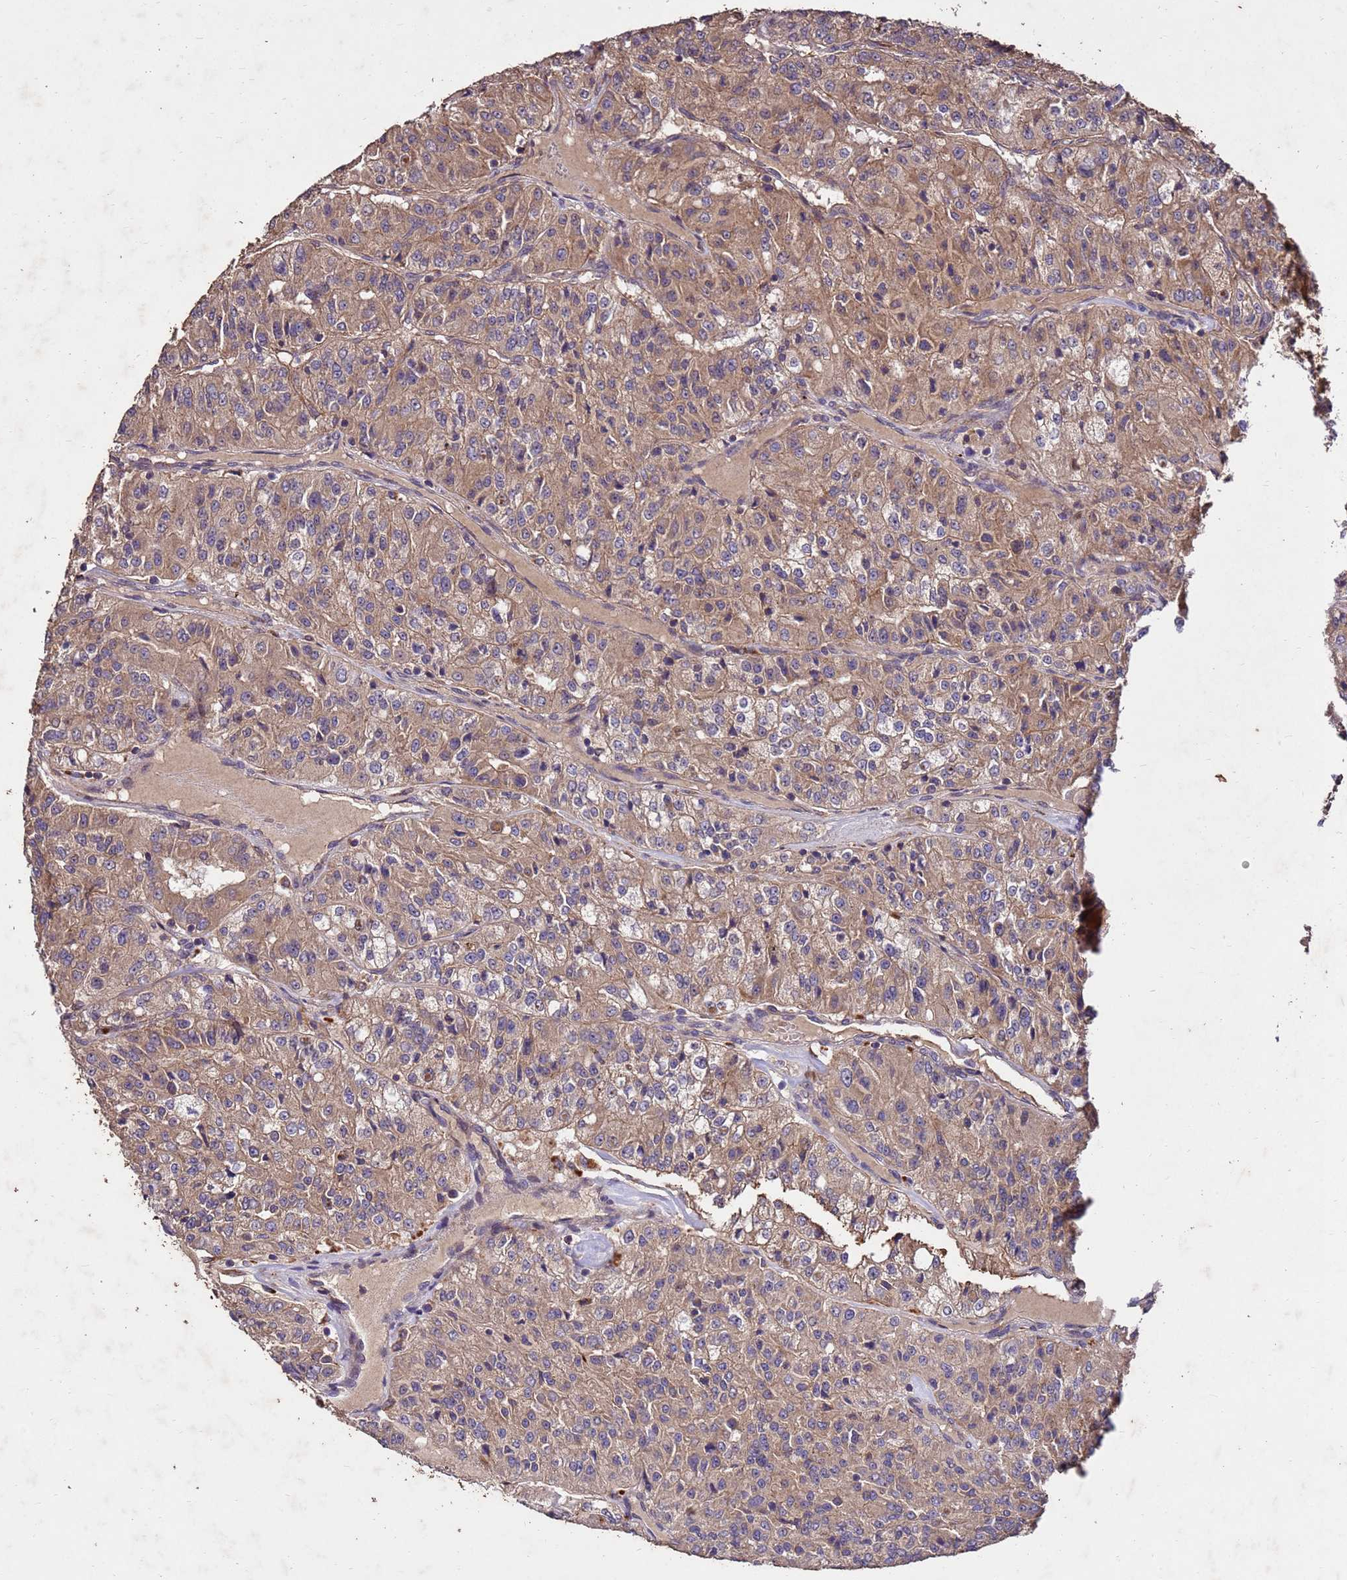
{"staining": {"intensity": "moderate", "quantity": ">75%", "location": "cytoplasmic/membranous"}, "tissue": "renal cancer", "cell_type": "Tumor cells", "image_type": "cancer", "snomed": [{"axis": "morphology", "description": "Adenocarcinoma, NOS"}, {"axis": "topography", "description": "Kidney"}], "caption": "This is an image of immunohistochemistry staining of renal cancer, which shows moderate positivity in the cytoplasmic/membranous of tumor cells.", "gene": "TOR4A", "patient": {"sex": "female", "age": 63}}